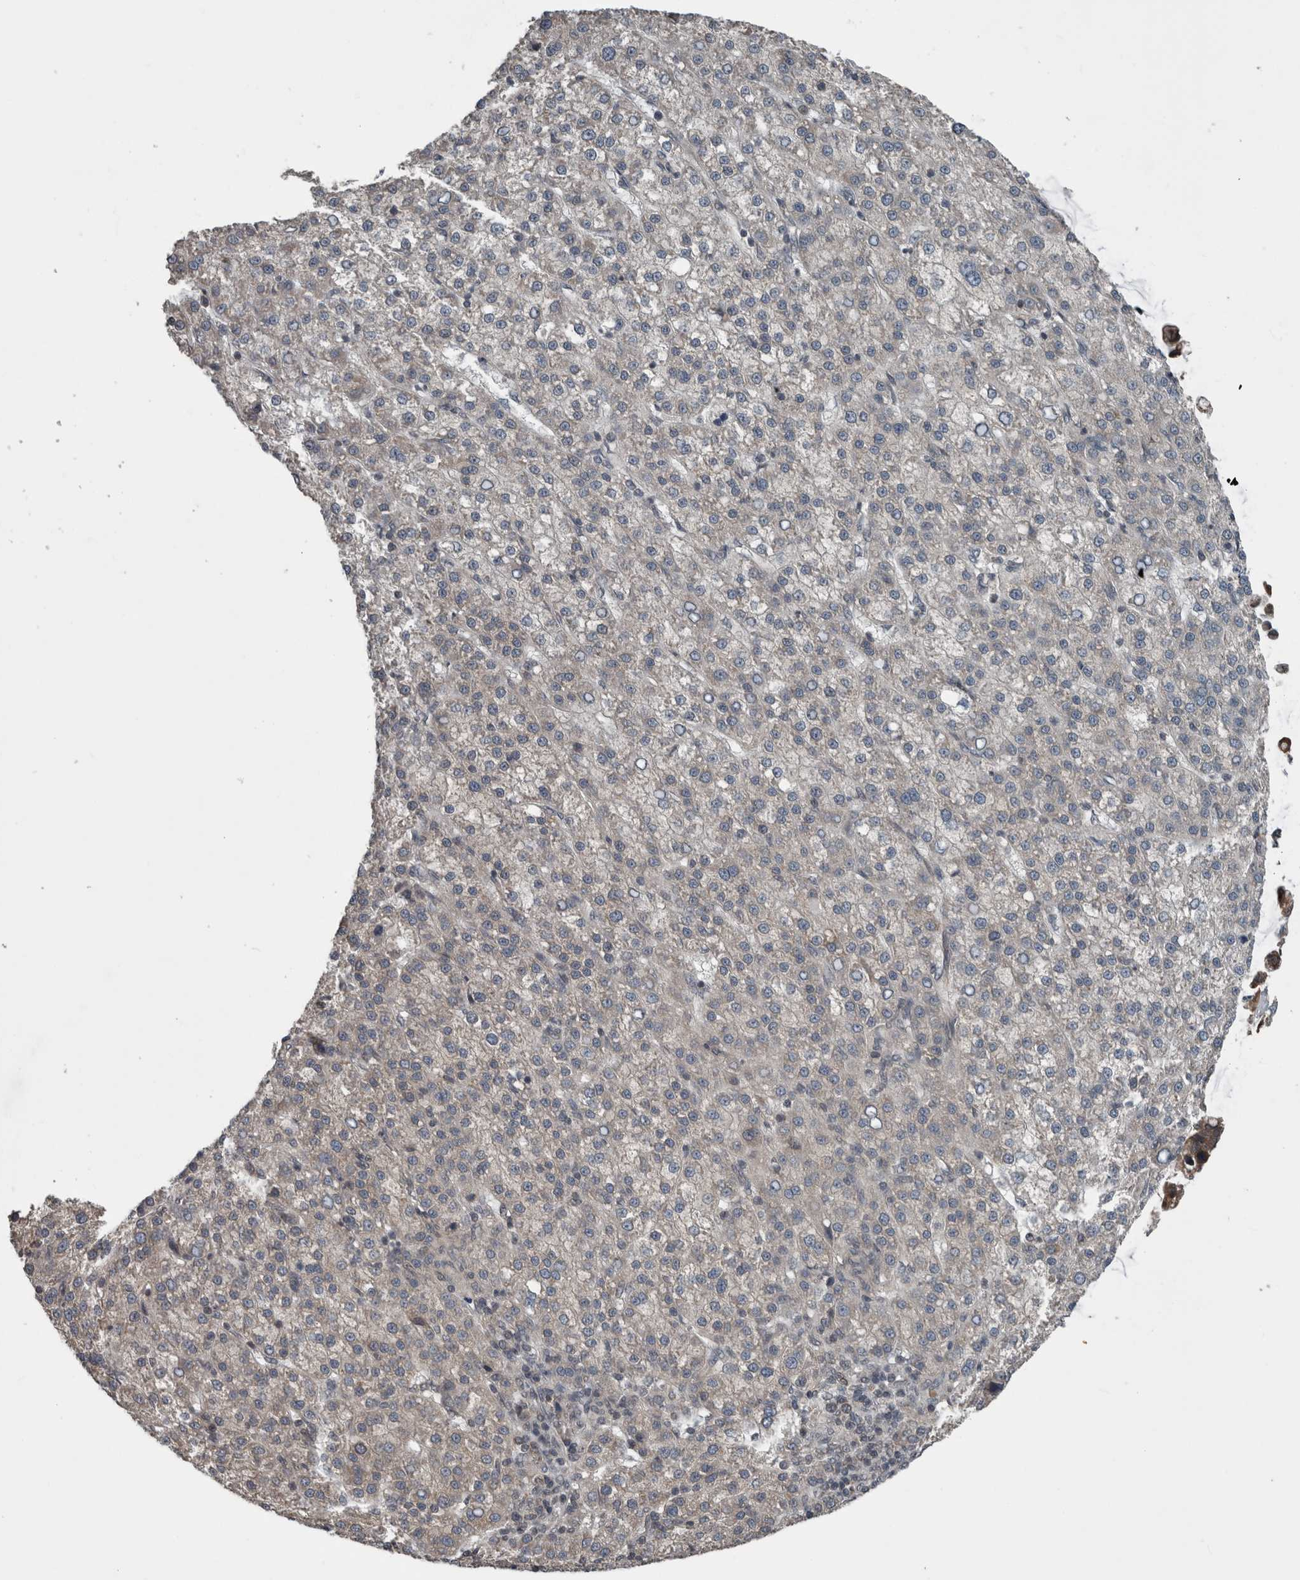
{"staining": {"intensity": "negative", "quantity": "none", "location": "none"}, "tissue": "liver cancer", "cell_type": "Tumor cells", "image_type": "cancer", "snomed": [{"axis": "morphology", "description": "Carcinoma, Hepatocellular, NOS"}, {"axis": "topography", "description": "Liver"}], "caption": "Tumor cells show no significant protein staining in hepatocellular carcinoma (liver). (DAB immunohistochemistry (IHC), high magnification).", "gene": "ENY2", "patient": {"sex": "female", "age": 58}}